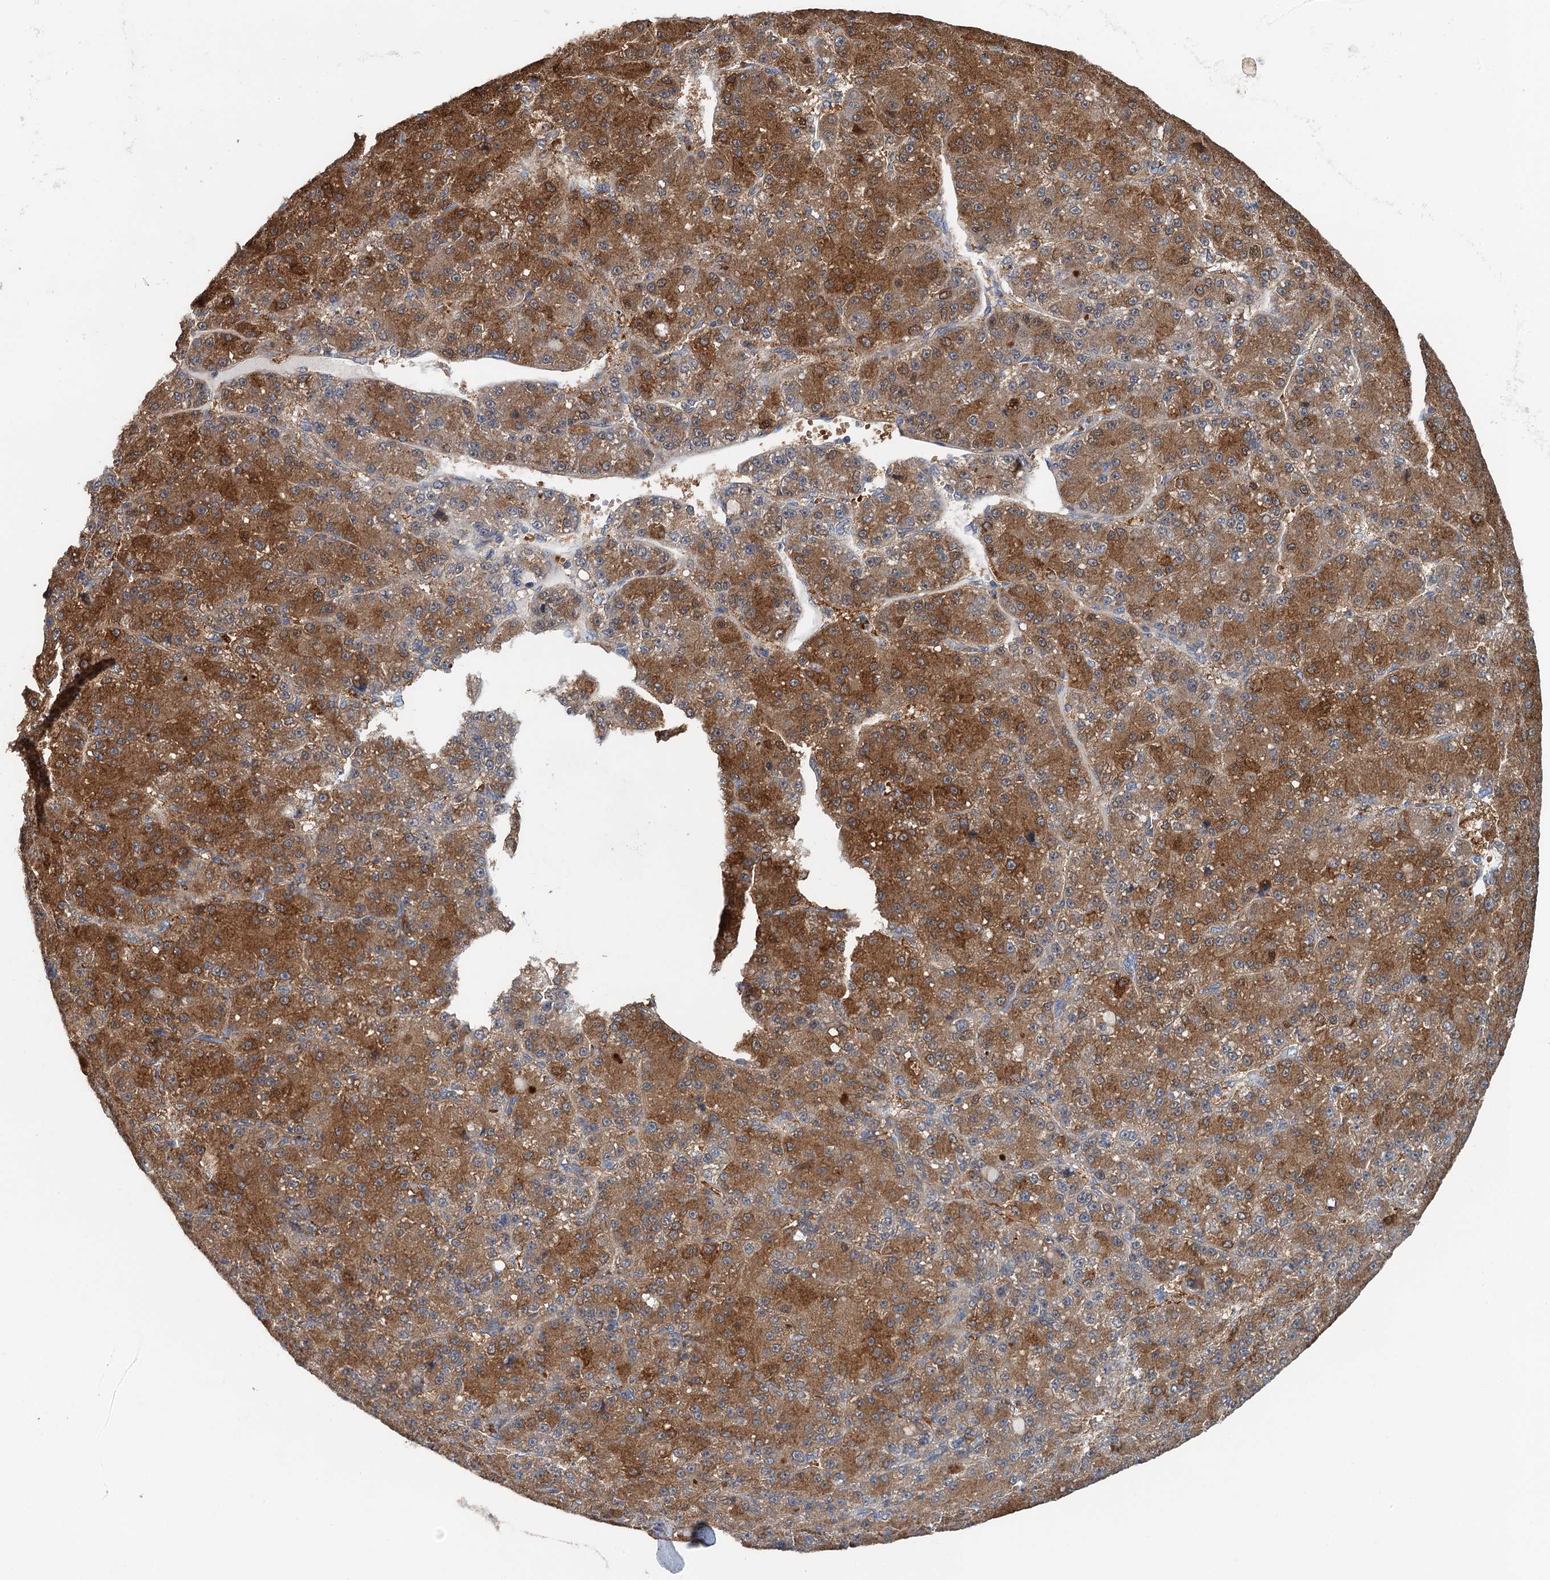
{"staining": {"intensity": "strong", "quantity": ">75%", "location": "cytoplasmic/membranous"}, "tissue": "liver cancer", "cell_type": "Tumor cells", "image_type": "cancer", "snomed": [{"axis": "morphology", "description": "Carcinoma, Hepatocellular, NOS"}, {"axis": "topography", "description": "Liver"}], "caption": "There is high levels of strong cytoplasmic/membranous expression in tumor cells of liver hepatocellular carcinoma, as demonstrated by immunohistochemical staining (brown color).", "gene": "RSAD2", "patient": {"sex": "male", "age": 67}}